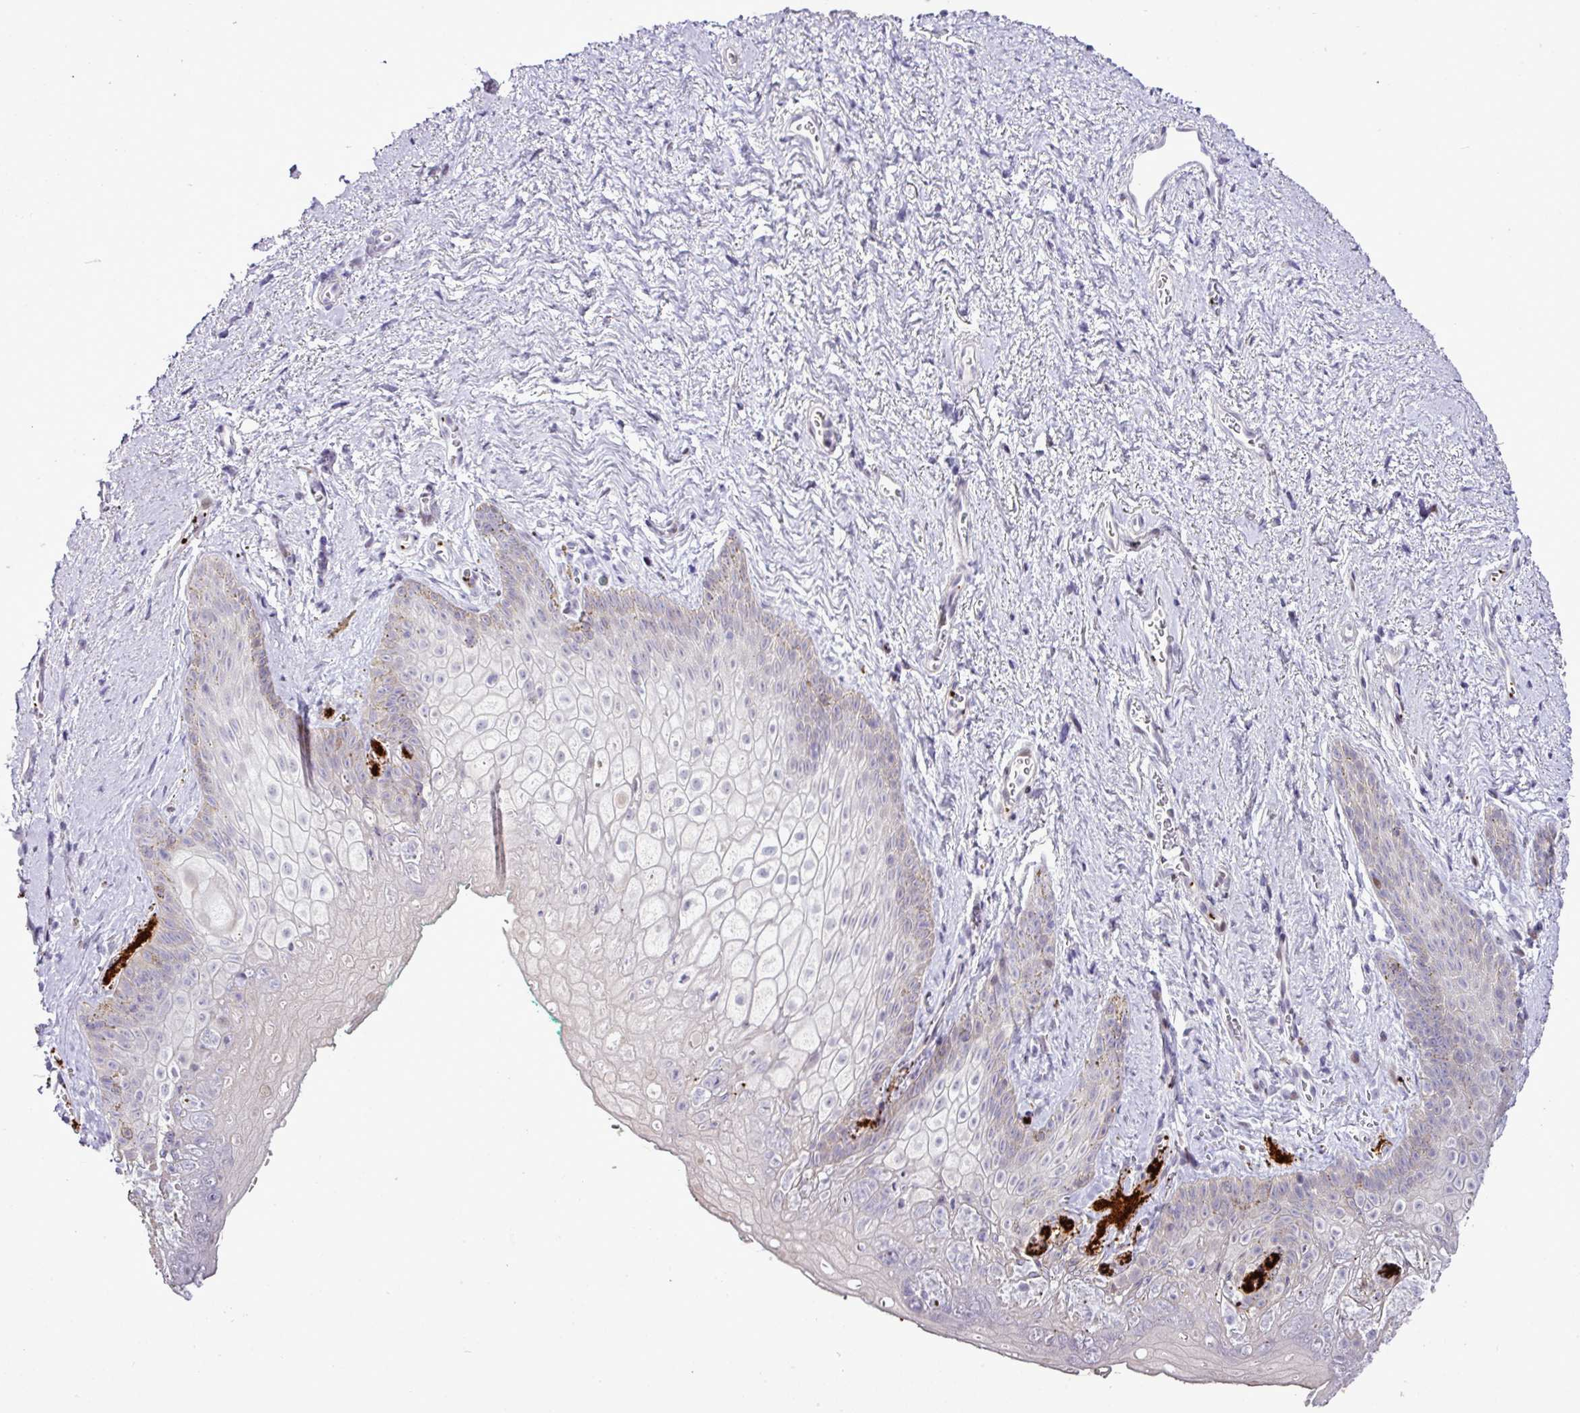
{"staining": {"intensity": "negative", "quantity": "none", "location": "none"}, "tissue": "vagina", "cell_type": "Squamous epithelial cells", "image_type": "normal", "snomed": [{"axis": "morphology", "description": "Normal tissue, NOS"}, {"axis": "topography", "description": "Vulva"}, {"axis": "topography", "description": "Vagina"}, {"axis": "topography", "description": "Peripheral nerve tissue"}], "caption": "Protein analysis of unremarkable vagina exhibits no significant expression in squamous epithelial cells.", "gene": "CMTM5", "patient": {"sex": "female", "age": 66}}